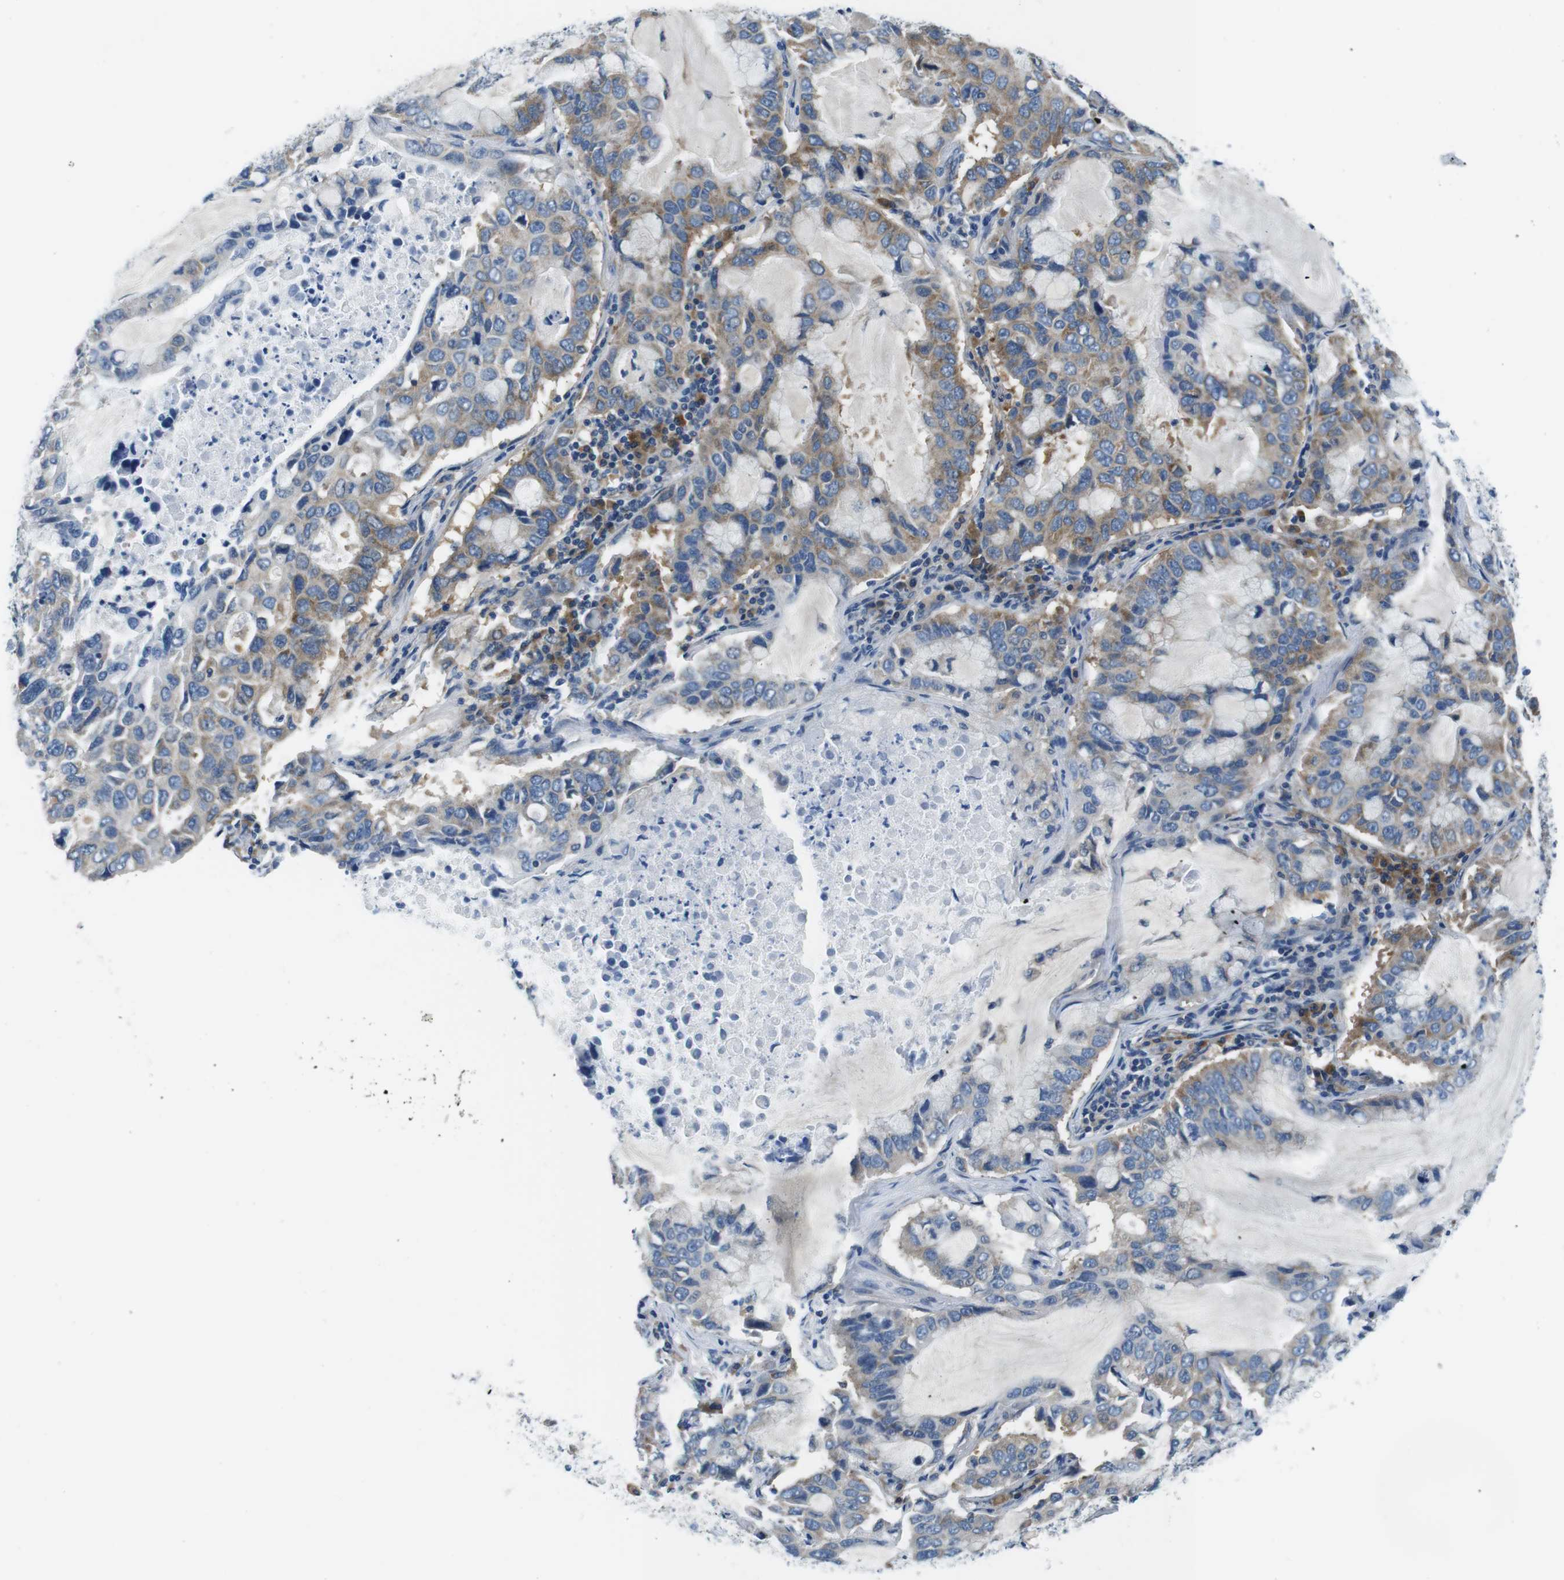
{"staining": {"intensity": "moderate", "quantity": ">75%", "location": "cytoplasmic/membranous"}, "tissue": "lung cancer", "cell_type": "Tumor cells", "image_type": "cancer", "snomed": [{"axis": "morphology", "description": "Adenocarcinoma, NOS"}, {"axis": "topography", "description": "Lung"}], "caption": "Protein expression analysis of lung cancer (adenocarcinoma) reveals moderate cytoplasmic/membranous expression in approximately >75% of tumor cells. (IHC, brightfield microscopy, high magnification).", "gene": "EIF2B5", "patient": {"sex": "male", "age": 64}}